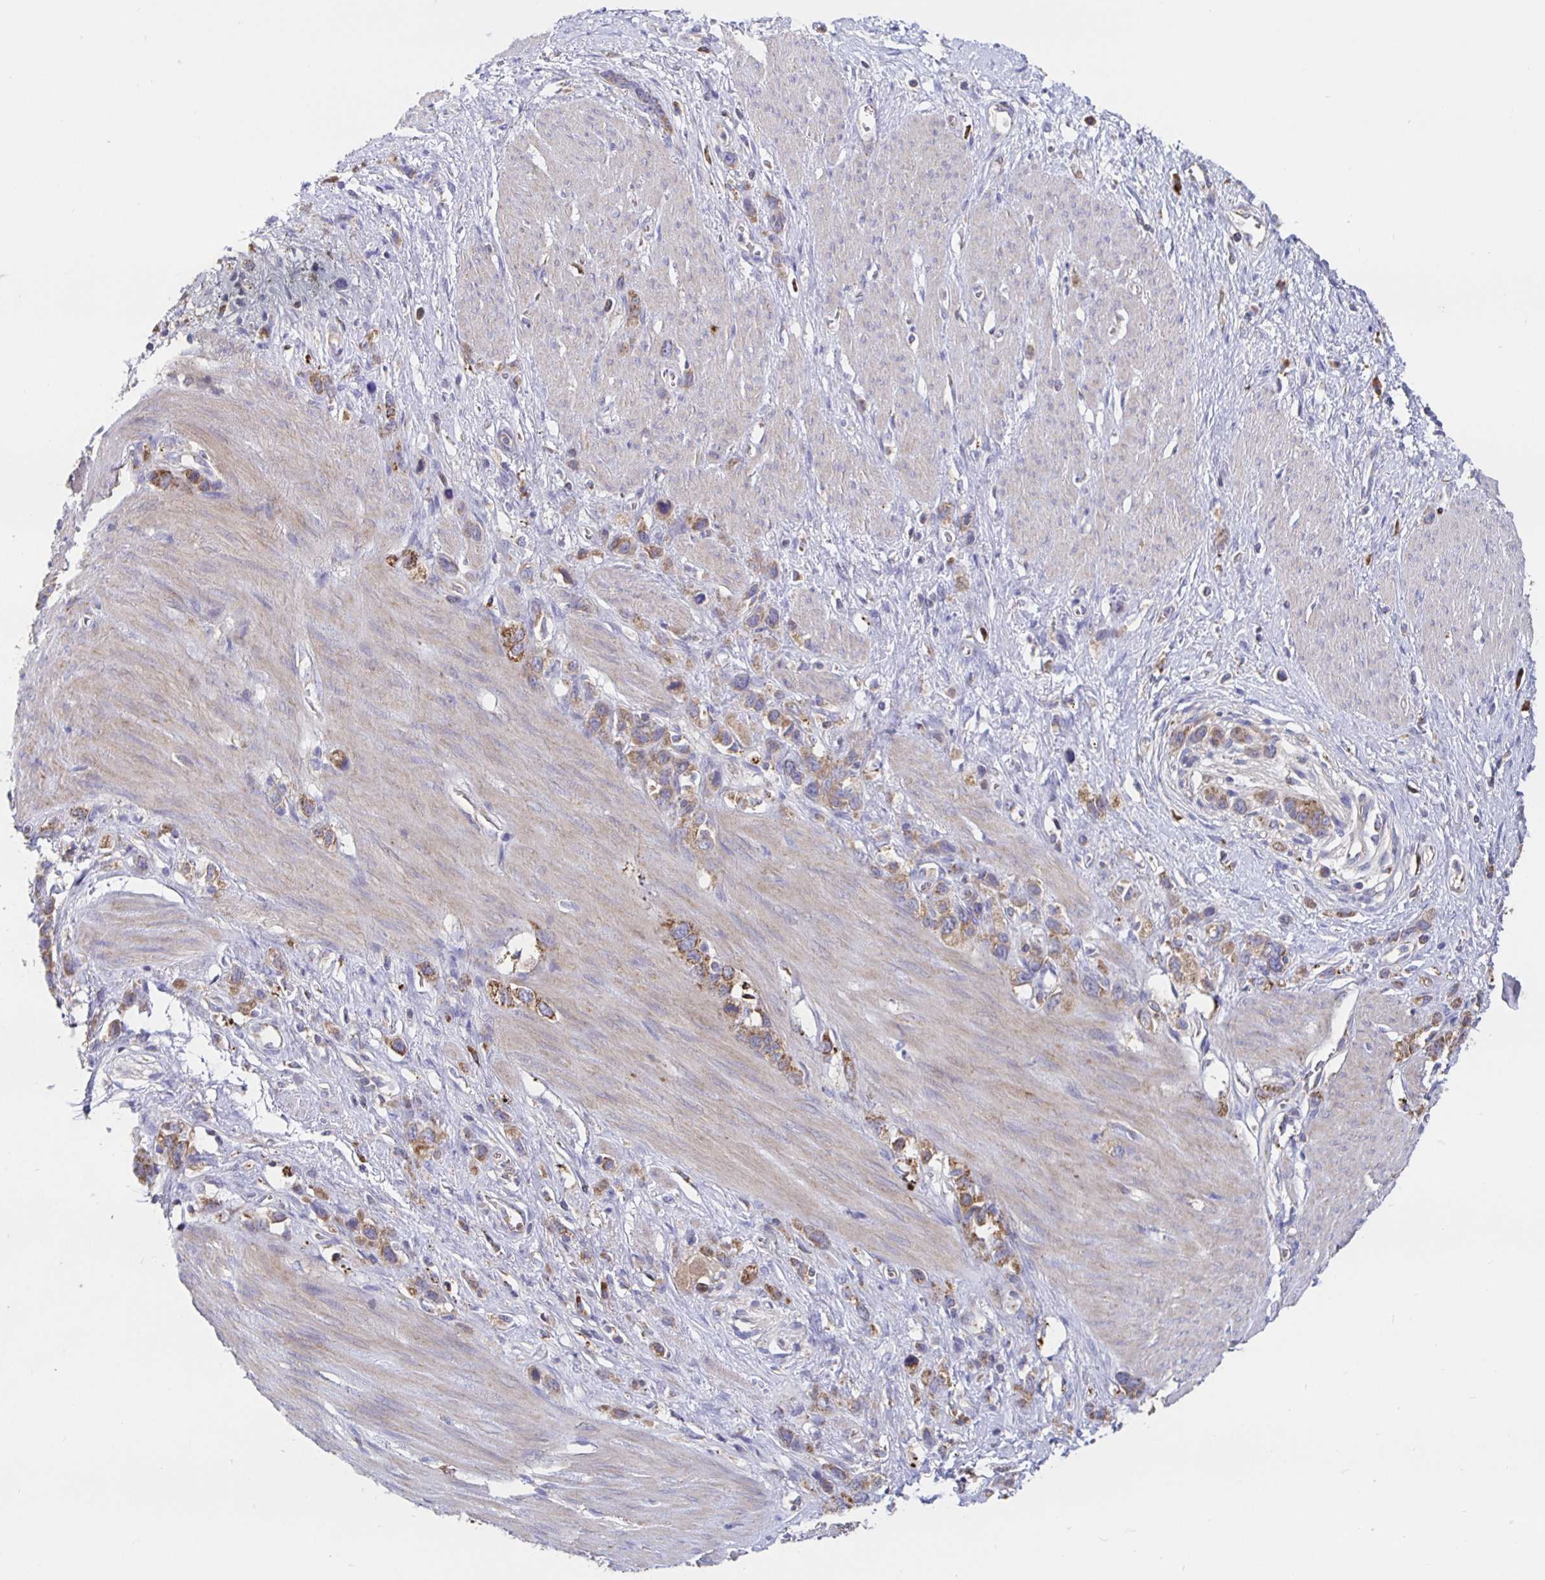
{"staining": {"intensity": "moderate", "quantity": "25%-75%", "location": "cytoplasmic/membranous"}, "tissue": "stomach cancer", "cell_type": "Tumor cells", "image_type": "cancer", "snomed": [{"axis": "morphology", "description": "Adenocarcinoma, NOS"}, {"axis": "topography", "description": "Stomach"}], "caption": "Human stomach cancer stained for a protein (brown) shows moderate cytoplasmic/membranous positive positivity in approximately 25%-75% of tumor cells.", "gene": "PRDX3", "patient": {"sex": "female", "age": 65}}